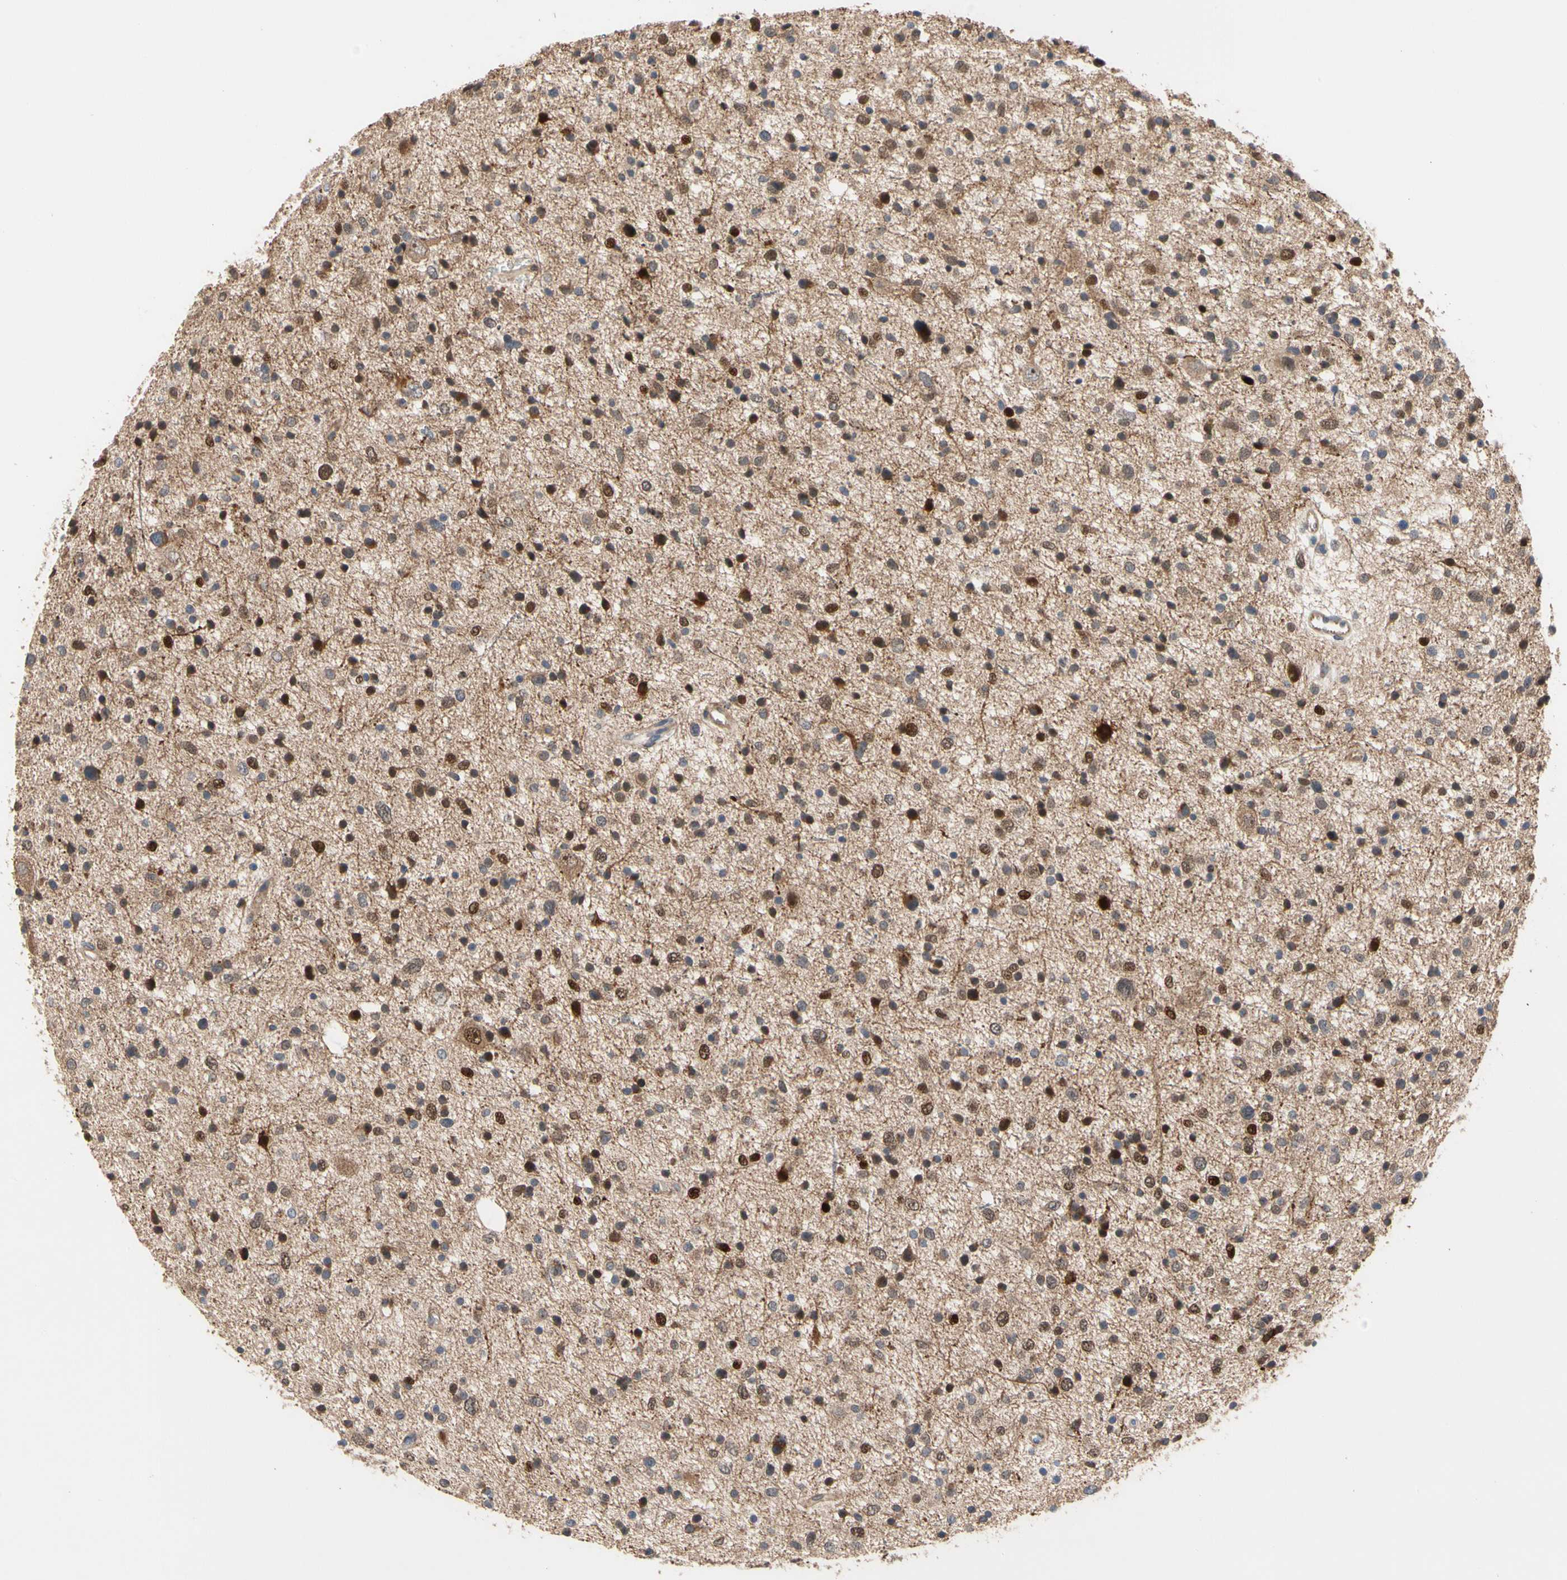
{"staining": {"intensity": "moderate", "quantity": "25%-75%", "location": "cytoplasmic/membranous,nuclear"}, "tissue": "glioma", "cell_type": "Tumor cells", "image_type": "cancer", "snomed": [{"axis": "morphology", "description": "Glioma, malignant, Low grade"}, {"axis": "topography", "description": "Brain"}], "caption": "Moderate cytoplasmic/membranous and nuclear protein staining is present in about 25%-75% of tumor cells in malignant glioma (low-grade).", "gene": "HMGCR", "patient": {"sex": "female", "age": 37}}